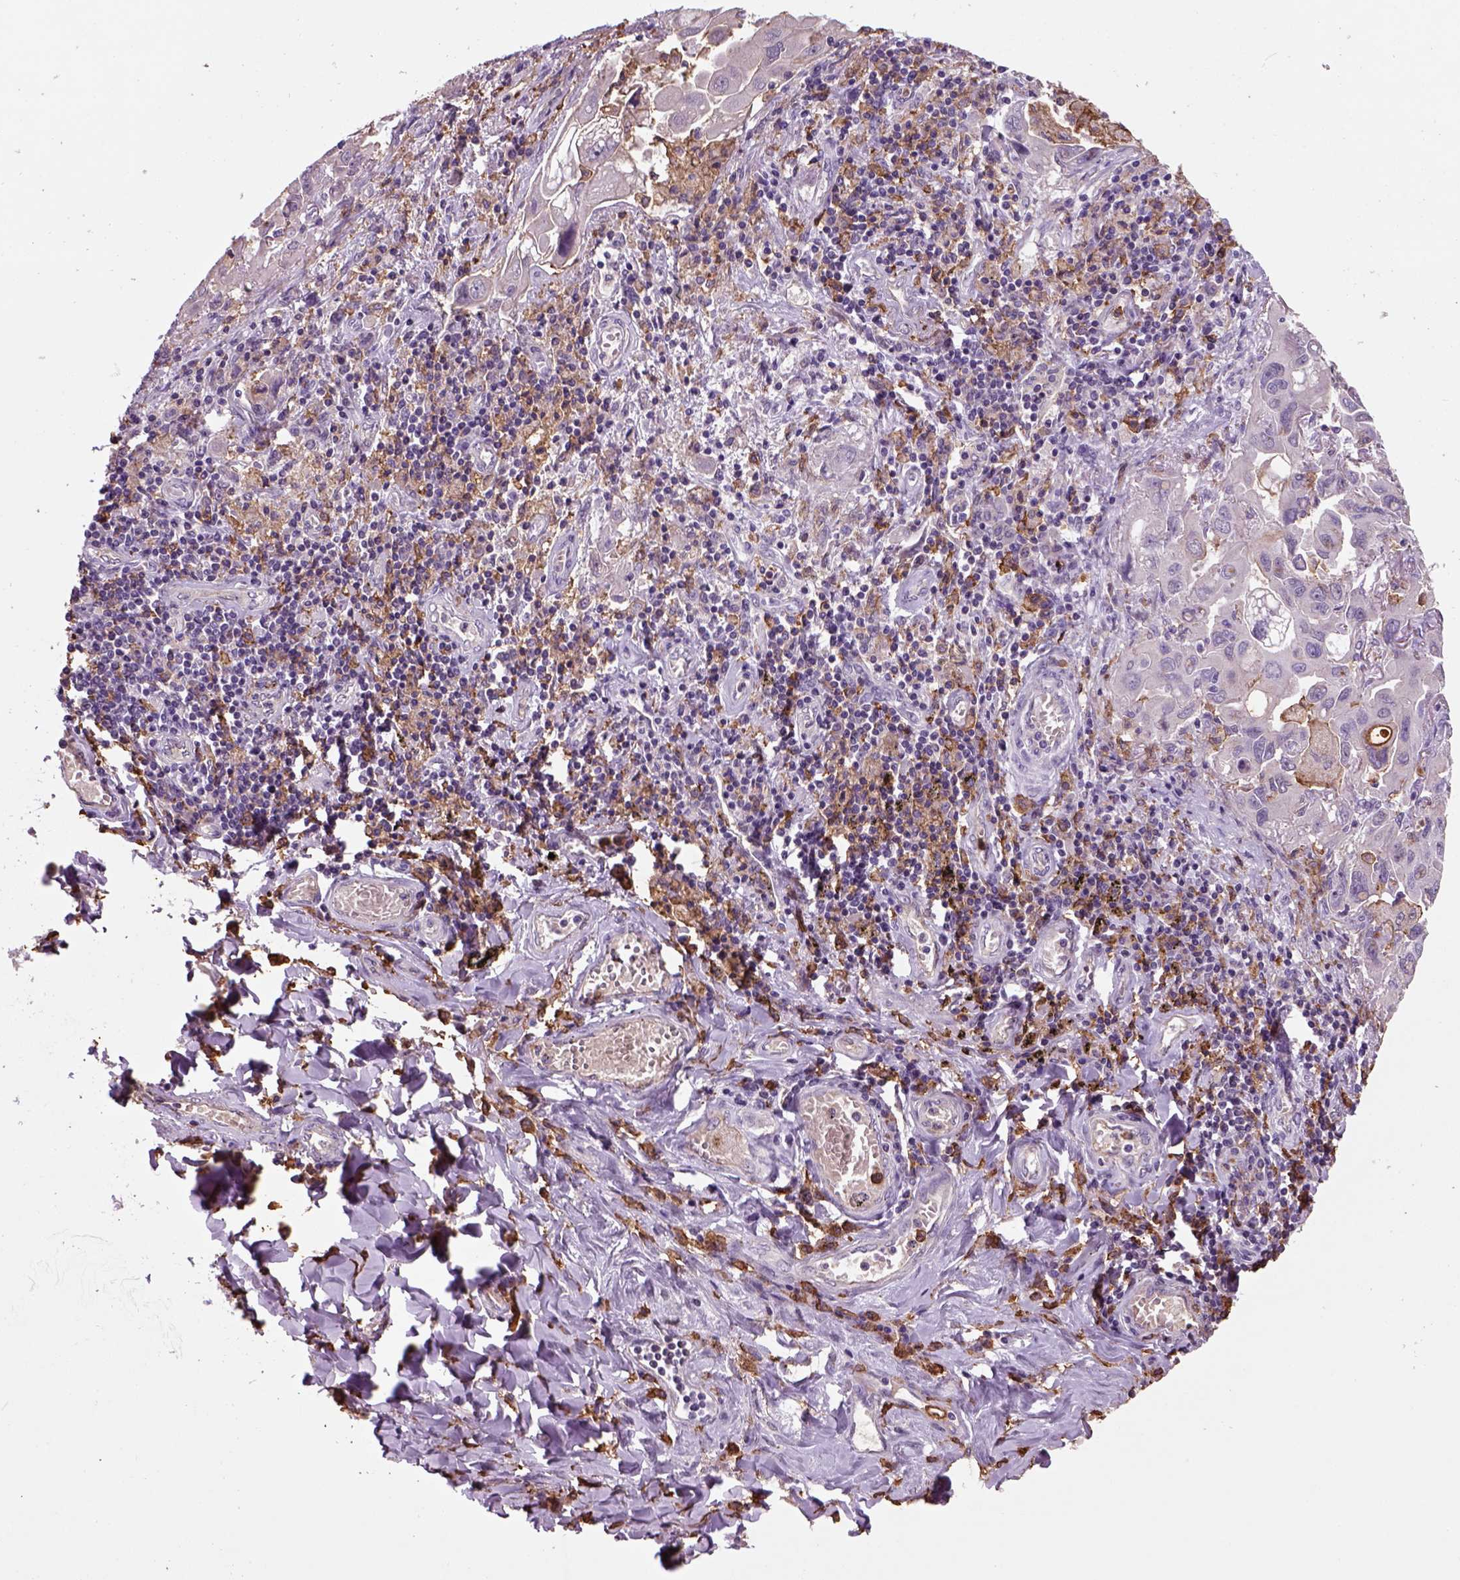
{"staining": {"intensity": "negative", "quantity": "none", "location": "none"}, "tissue": "lung cancer", "cell_type": "Tumor cells", "image_type": "cancer", "snomed": [{"axis": "morphology", "description": "Adenocarcinoma, NOS"}, {"axis": "topography", "description": "Lung"}], "caption": "Immunohistochemical staining of human lung cancer (adenocarcinoma) reveals no significant staining in tumor cells. (DAB (3,3'-diaminobenzidine) immunohistochemistry (IHC) visualized using brightfield microscopy, high magnification).", "gene": "CD14", "patient": {"sex": "male", "age": 64}}